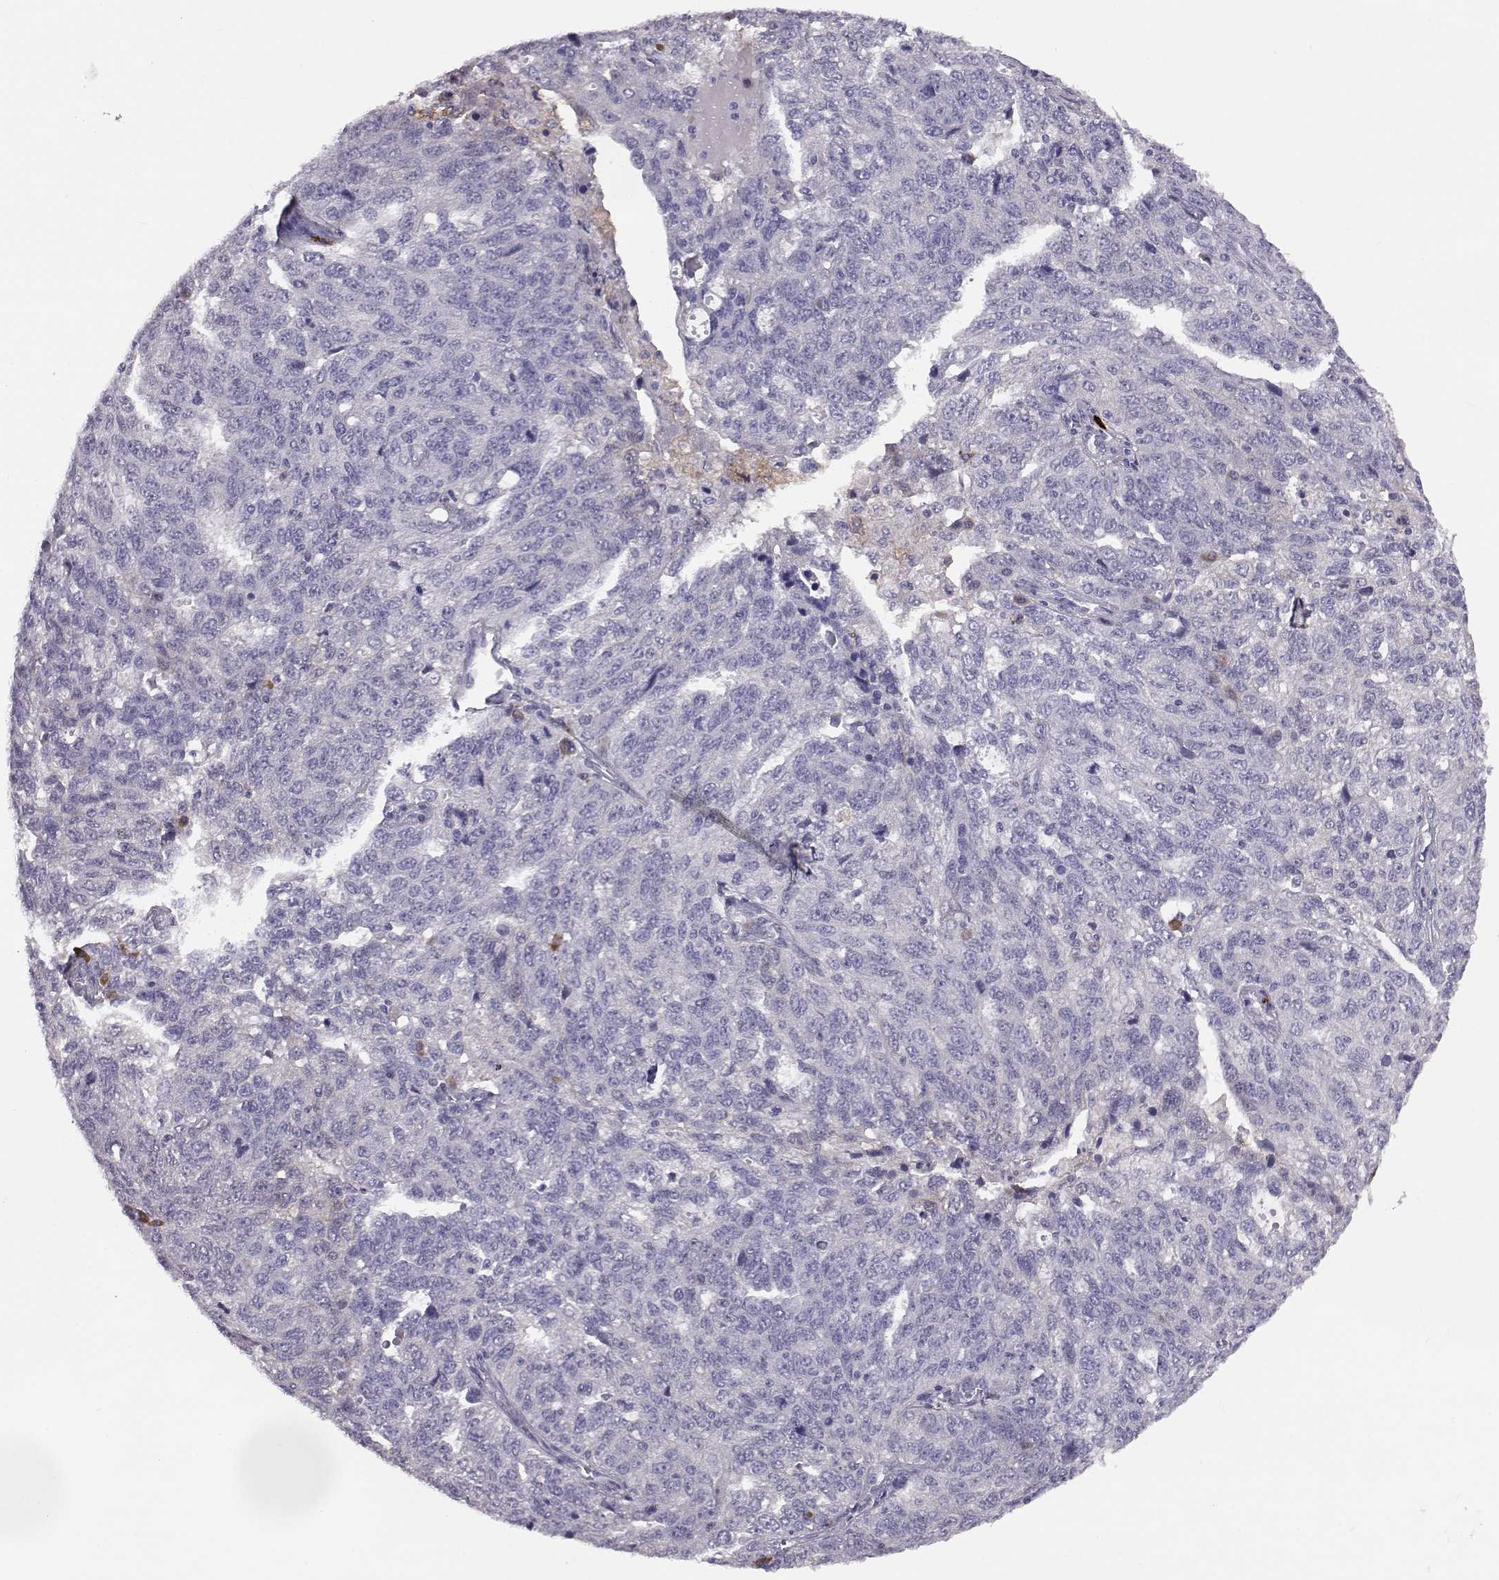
{"staining": {"intensity": "negative", "quantity": "none", "location": "none"}, "tissue": "ovarian cancer", "cell_type": "Tumor cells", "image_type": "cancer", "snomed": [{"axis": "morphology", "description": "Cystadenocarcinoma, serous, NOS"}, {"axis": "topography", "description": "Ovary"}], "caption": "Human ovarian cancer (serous cystadenocarcinoma) stained for a protein using immunohistochemistry shows no staining in tumor cells.", "gene": "ADGRG5", "patient": {"sex": "female", "age": 71}}